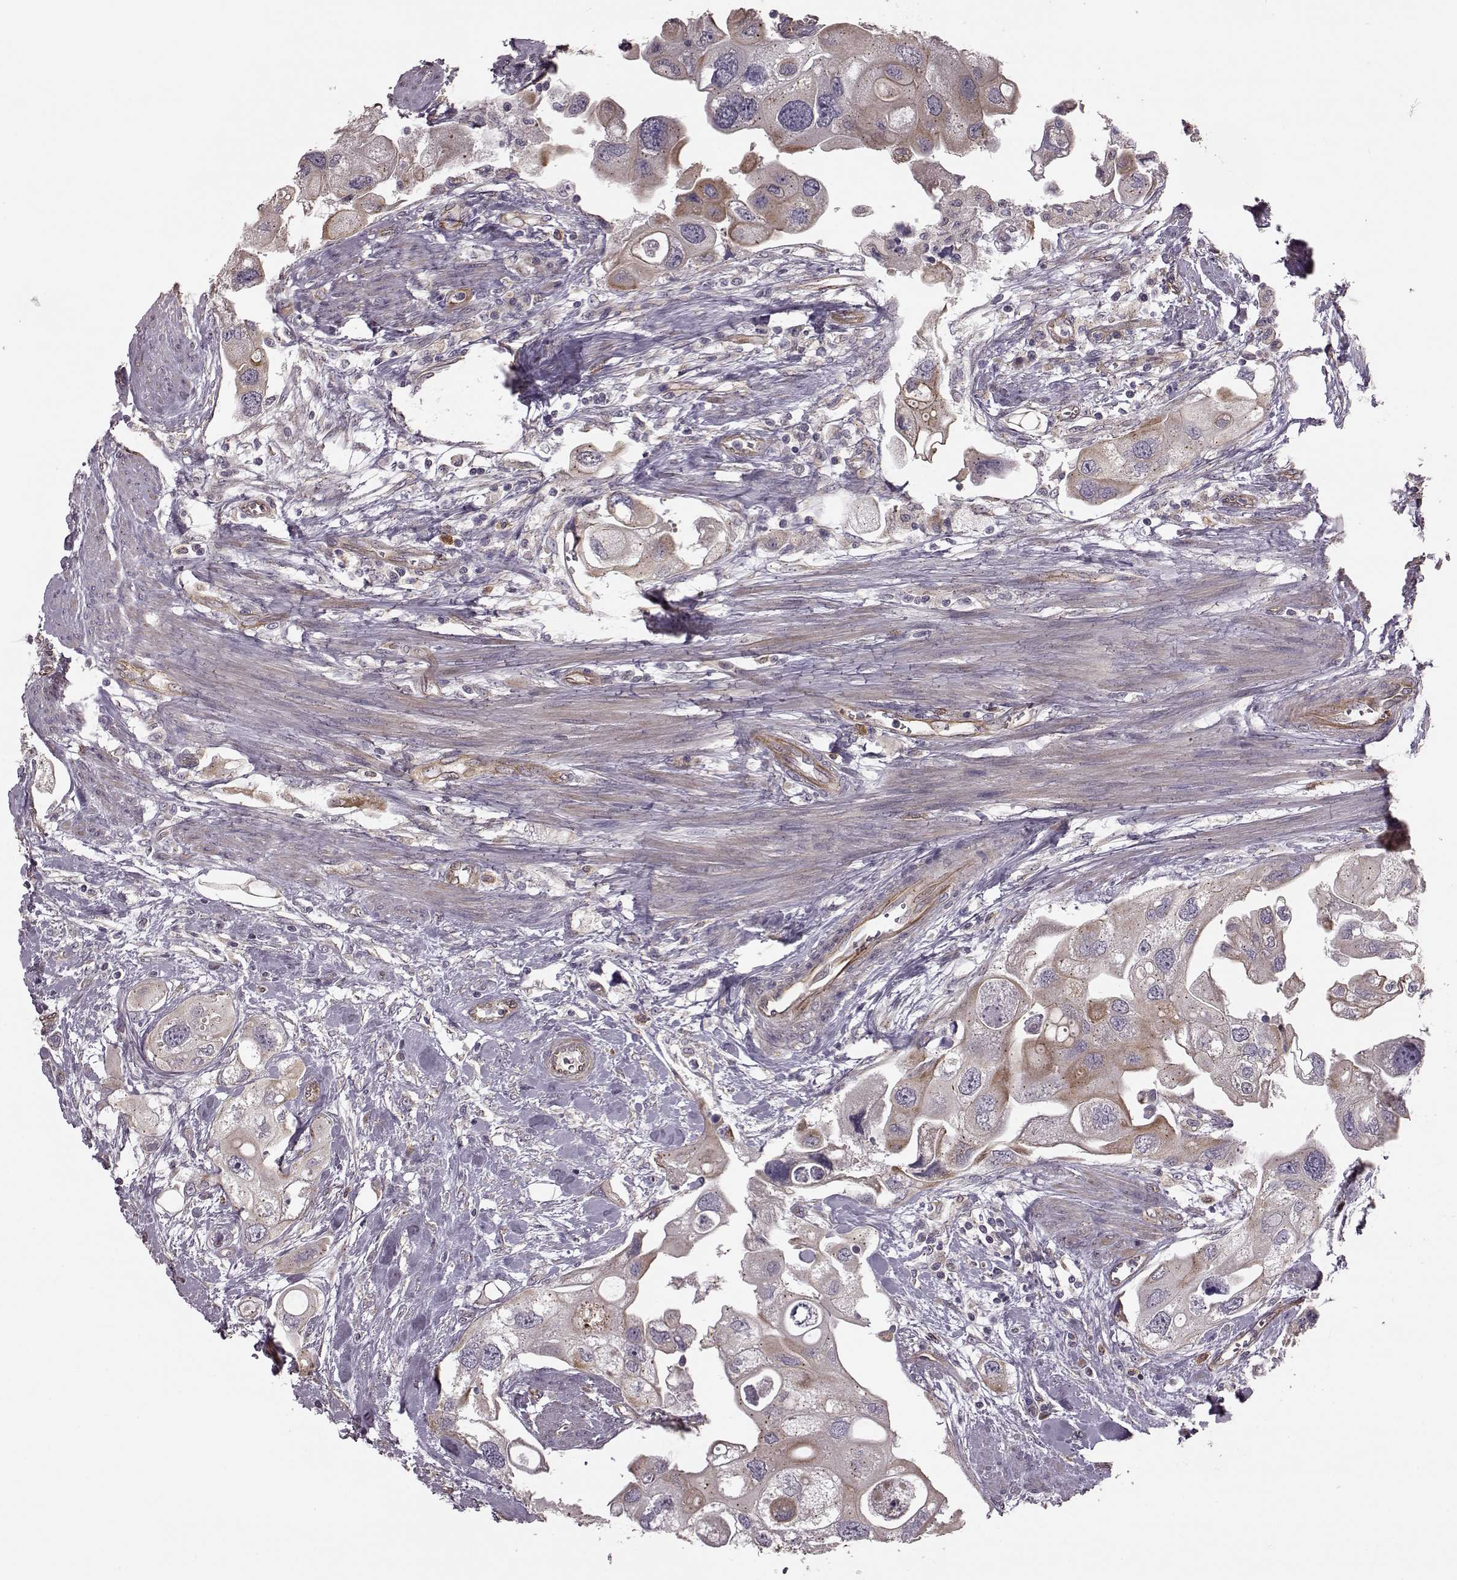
{"staining": {"intensity": "weak", "quantity": ">75%", "location": "cytoplasmic/membranous"}, "tissue": "urothelial cancer", "cell_type": "Tumor cells", "image_type": "cancer", "snomed": [{"axis": "morphology", "description": "Urothelial carcinoma, High grade"}, {"axis": "topography", "description": "Urinary bladder"}], "caption": "A brown stain shows weak cytoplasmic/membranous expression of a protein in human urothelial carcinoma (high-grade) tumor cells.", "gene": "NTF3", "patient": {"sex": "male", "age": 59}}